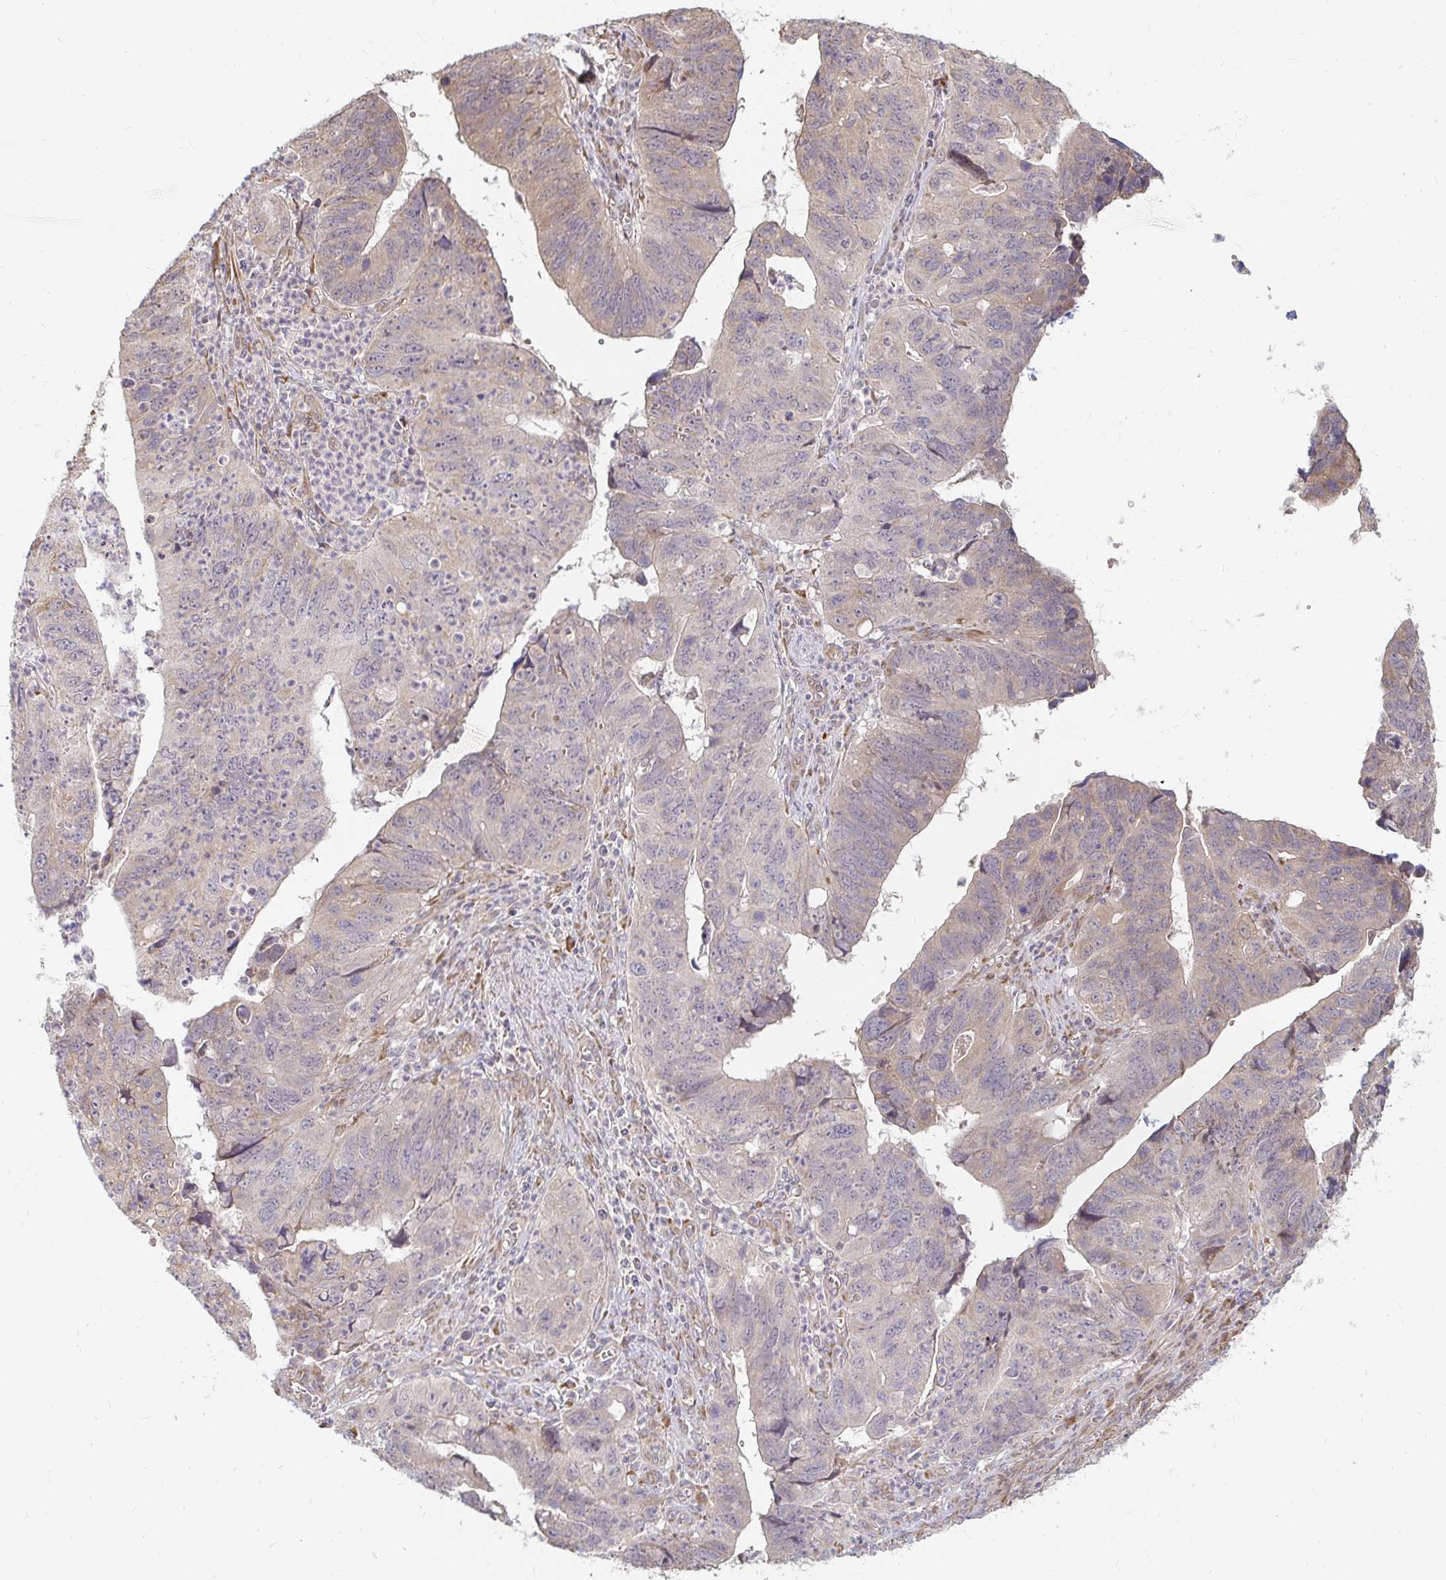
{"staining": {"intensity": "weak", "quantity": "<25%", "location": "cytoplasmic/membranous"}, "tissue": "stomach cancer", "cell_type": "Tumor cells", "image_type": "cancer", "snomed": [{"axis": "morphology", "description": "Adenocarcinoma, NOS"}, {"axis": "topography", "description": "Stomach"}], "caption": "Immunohistochemistry (IHC) photomicrograph of neoplastic tissue: adenocarcinoma (stomach) stained with DAB exhibits no significant protein positivity in tumor cells. Nuclei are stained in blue.", "gene": "CAST", "patient": {"sex": "male", "age": 59}}